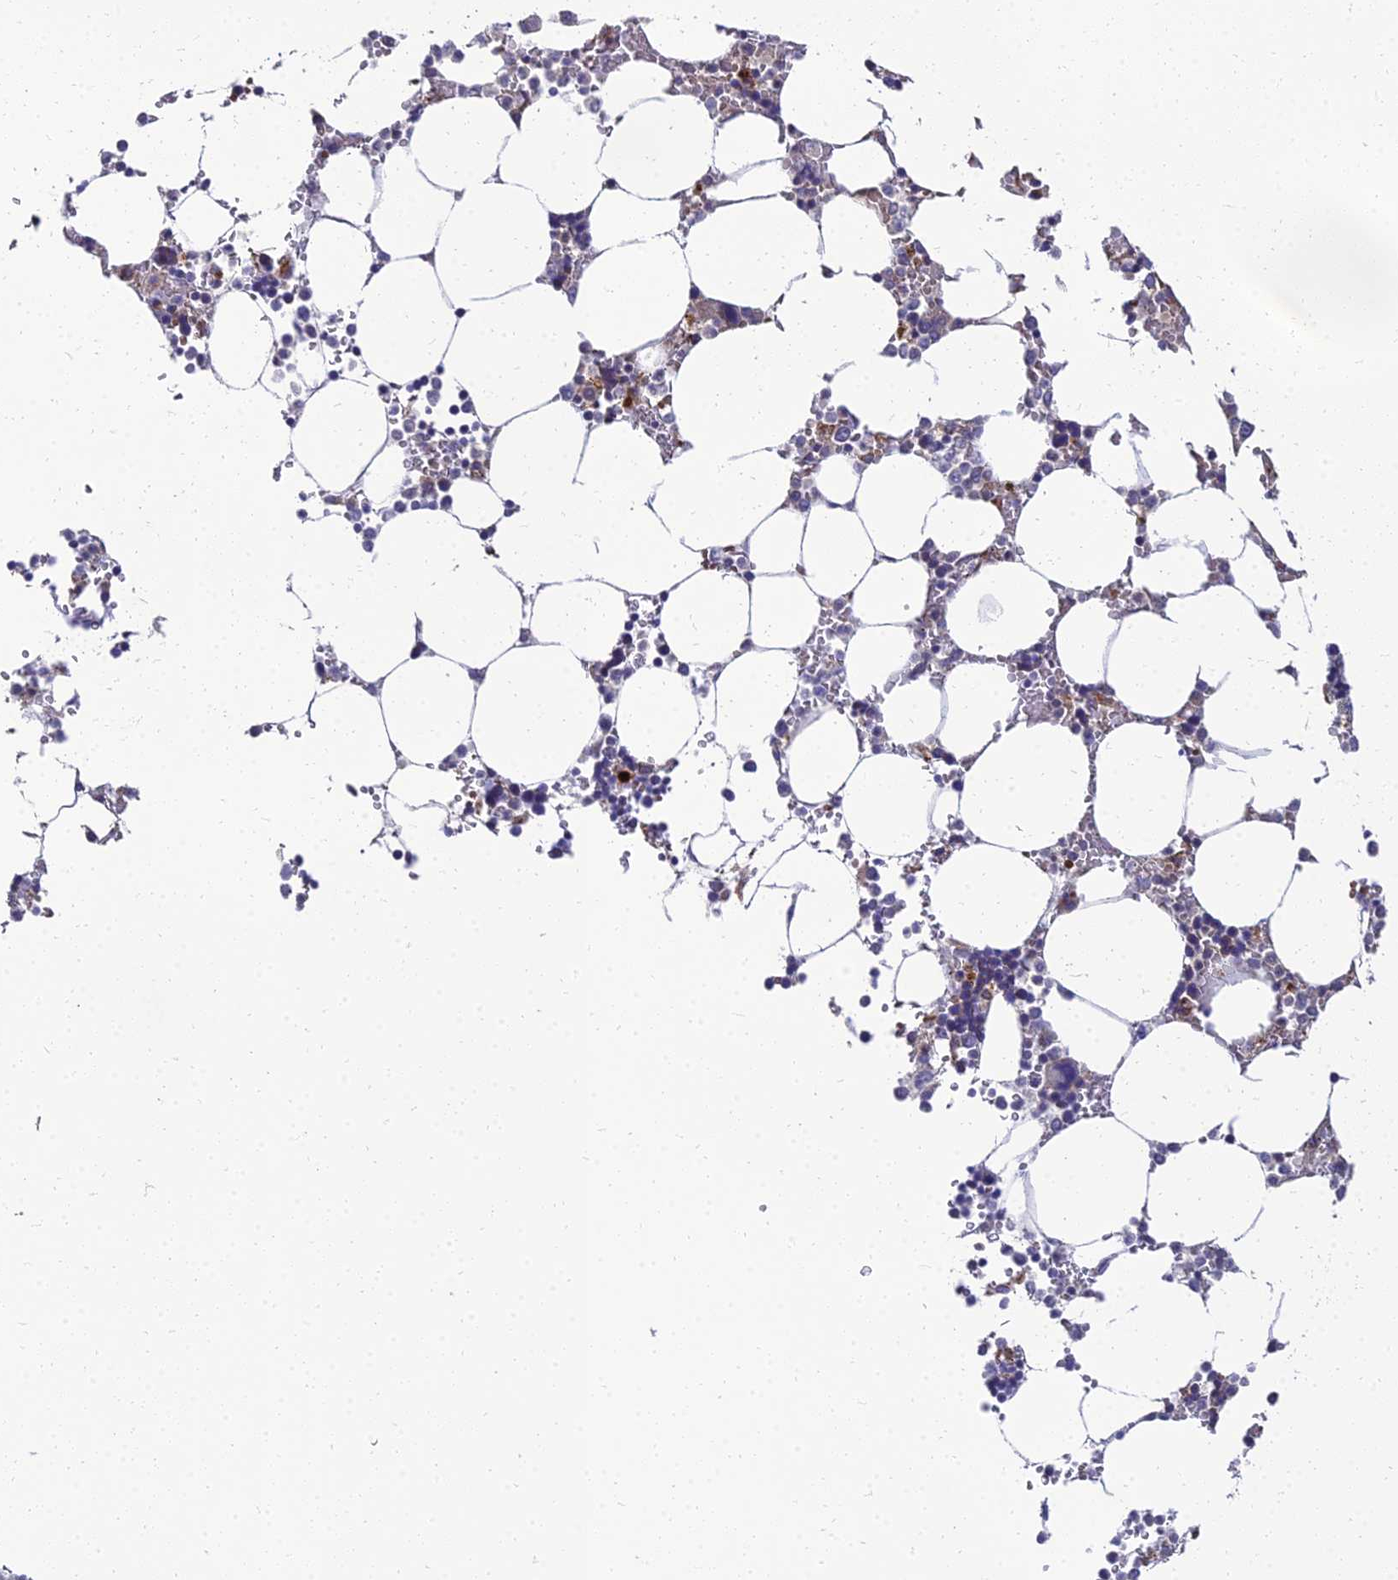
{"staining": {"intensity": "moderate", "quantity": "<25%", "location": "cytoplasmic/membranous"}, "tissue": "bone marrow", "cell_type": "Hematopoietic cells", "image_type": "normal", "snomed": [{"axis": "morphology", "description": "Normal tissue, NOS"}, {"axis": "topography", "description": "Bone marrow"}], "caption": "The image shows immunohistochemical staining of unremarkable bone marrow. There is moderate cytoplasmic/membranous positivity is present in approximately <25% of hematopoietic cells.", "gene": "NPY", "patient": {"sex": "male", "age": 64}}